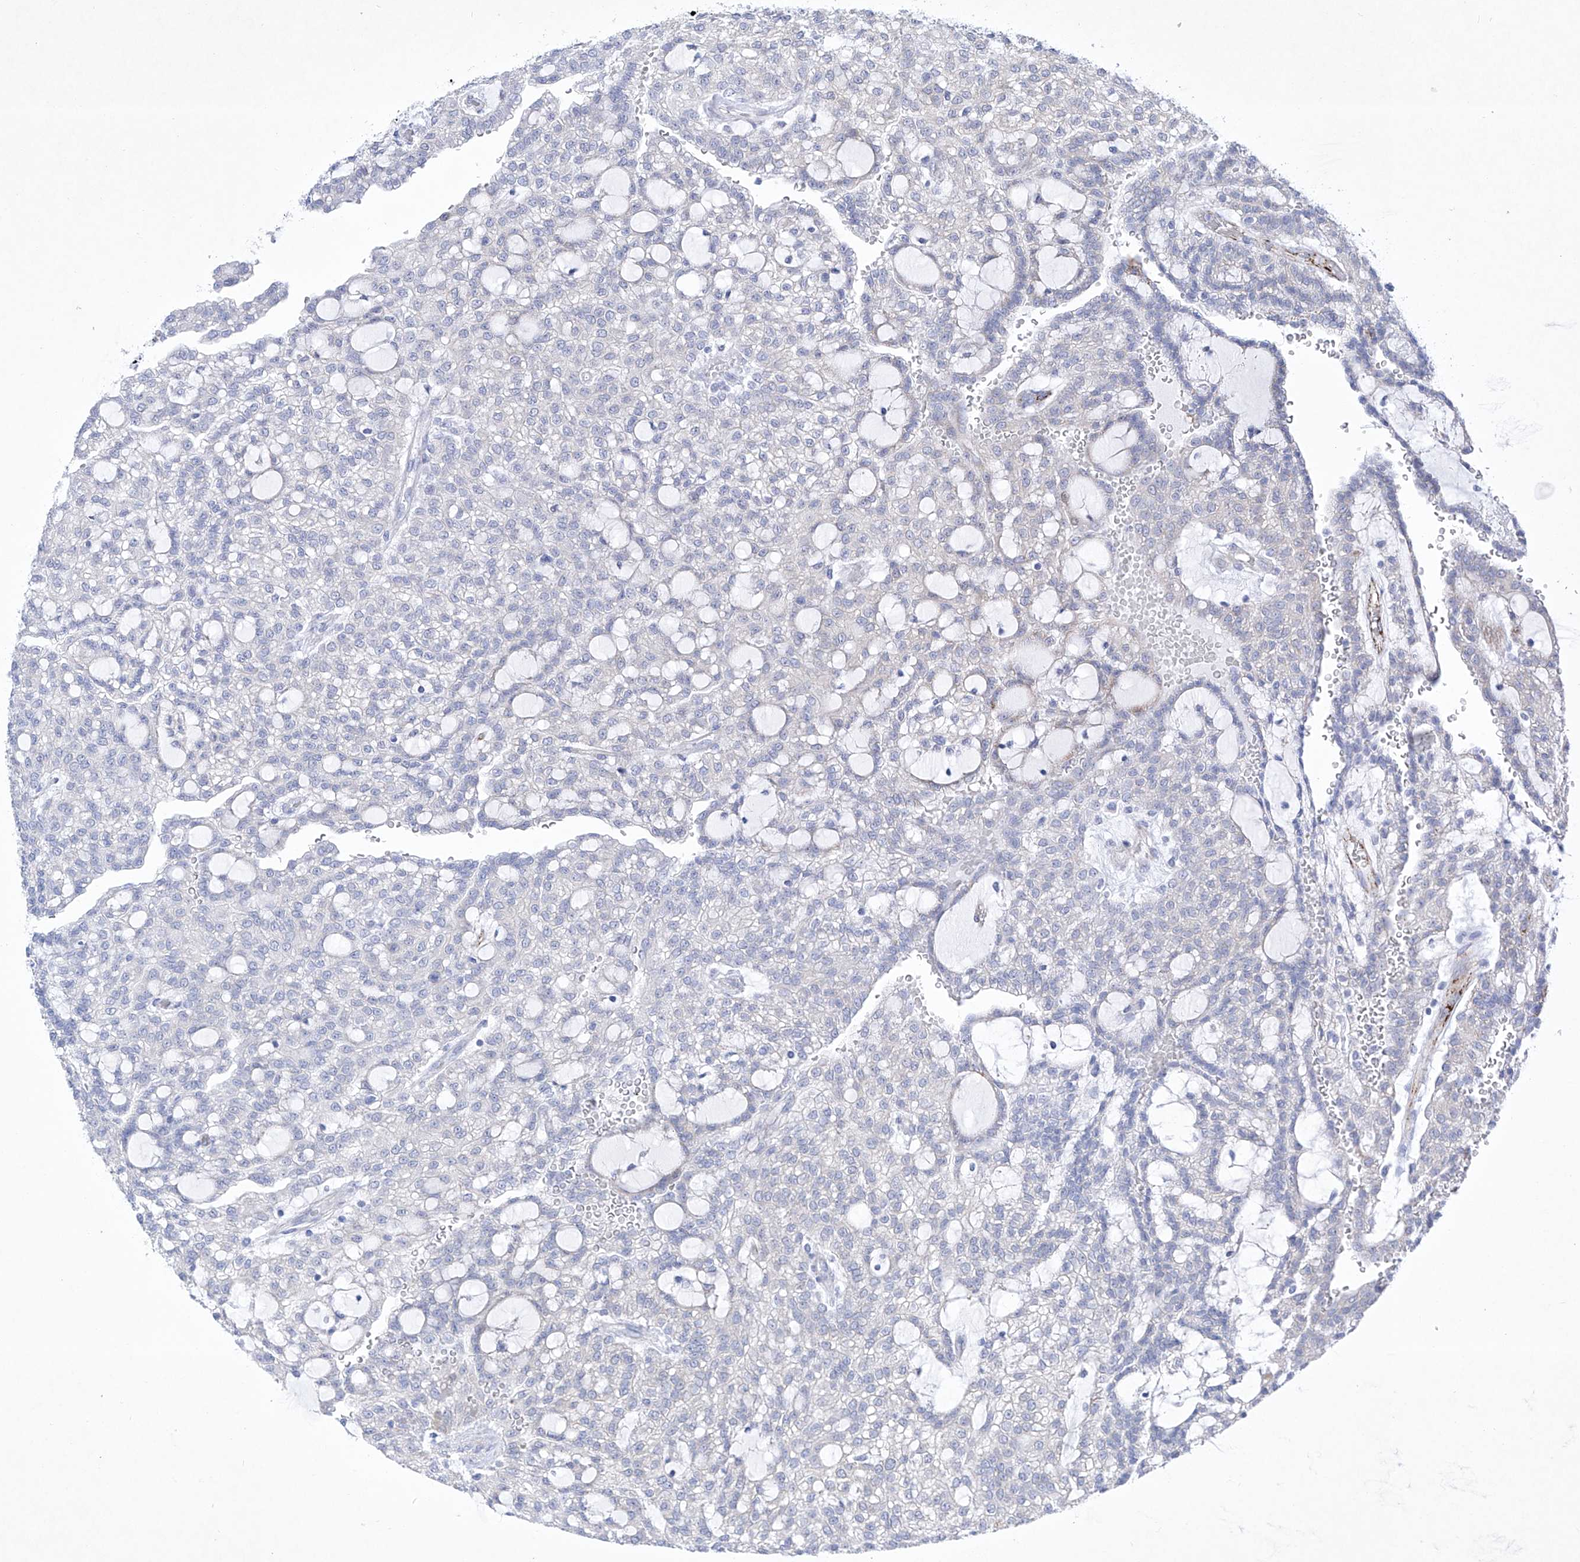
{"staining": {"intensity": "negative", "quantity": "none", "location": "none"}, "tissue": "renal cancer", "cell_type": "Tumor cells", "image_type": "cancer", "snomed": [{"axis": "morphology", "description": "Adenocarcinoma, NOS"}, {"axis": "topography", "description": "Kidney"}], "caption": "Renal cancer was stained to show a protein in brown. There is no significant staining in tumor cells. The staining was performed using DAB to visualize the protein expression in brown, while the nuclei were stained in blue with hematoxylin (Magnification: 20x).", "gene": "C1orf87", "patient": {"sex": "male", "age": 63}}